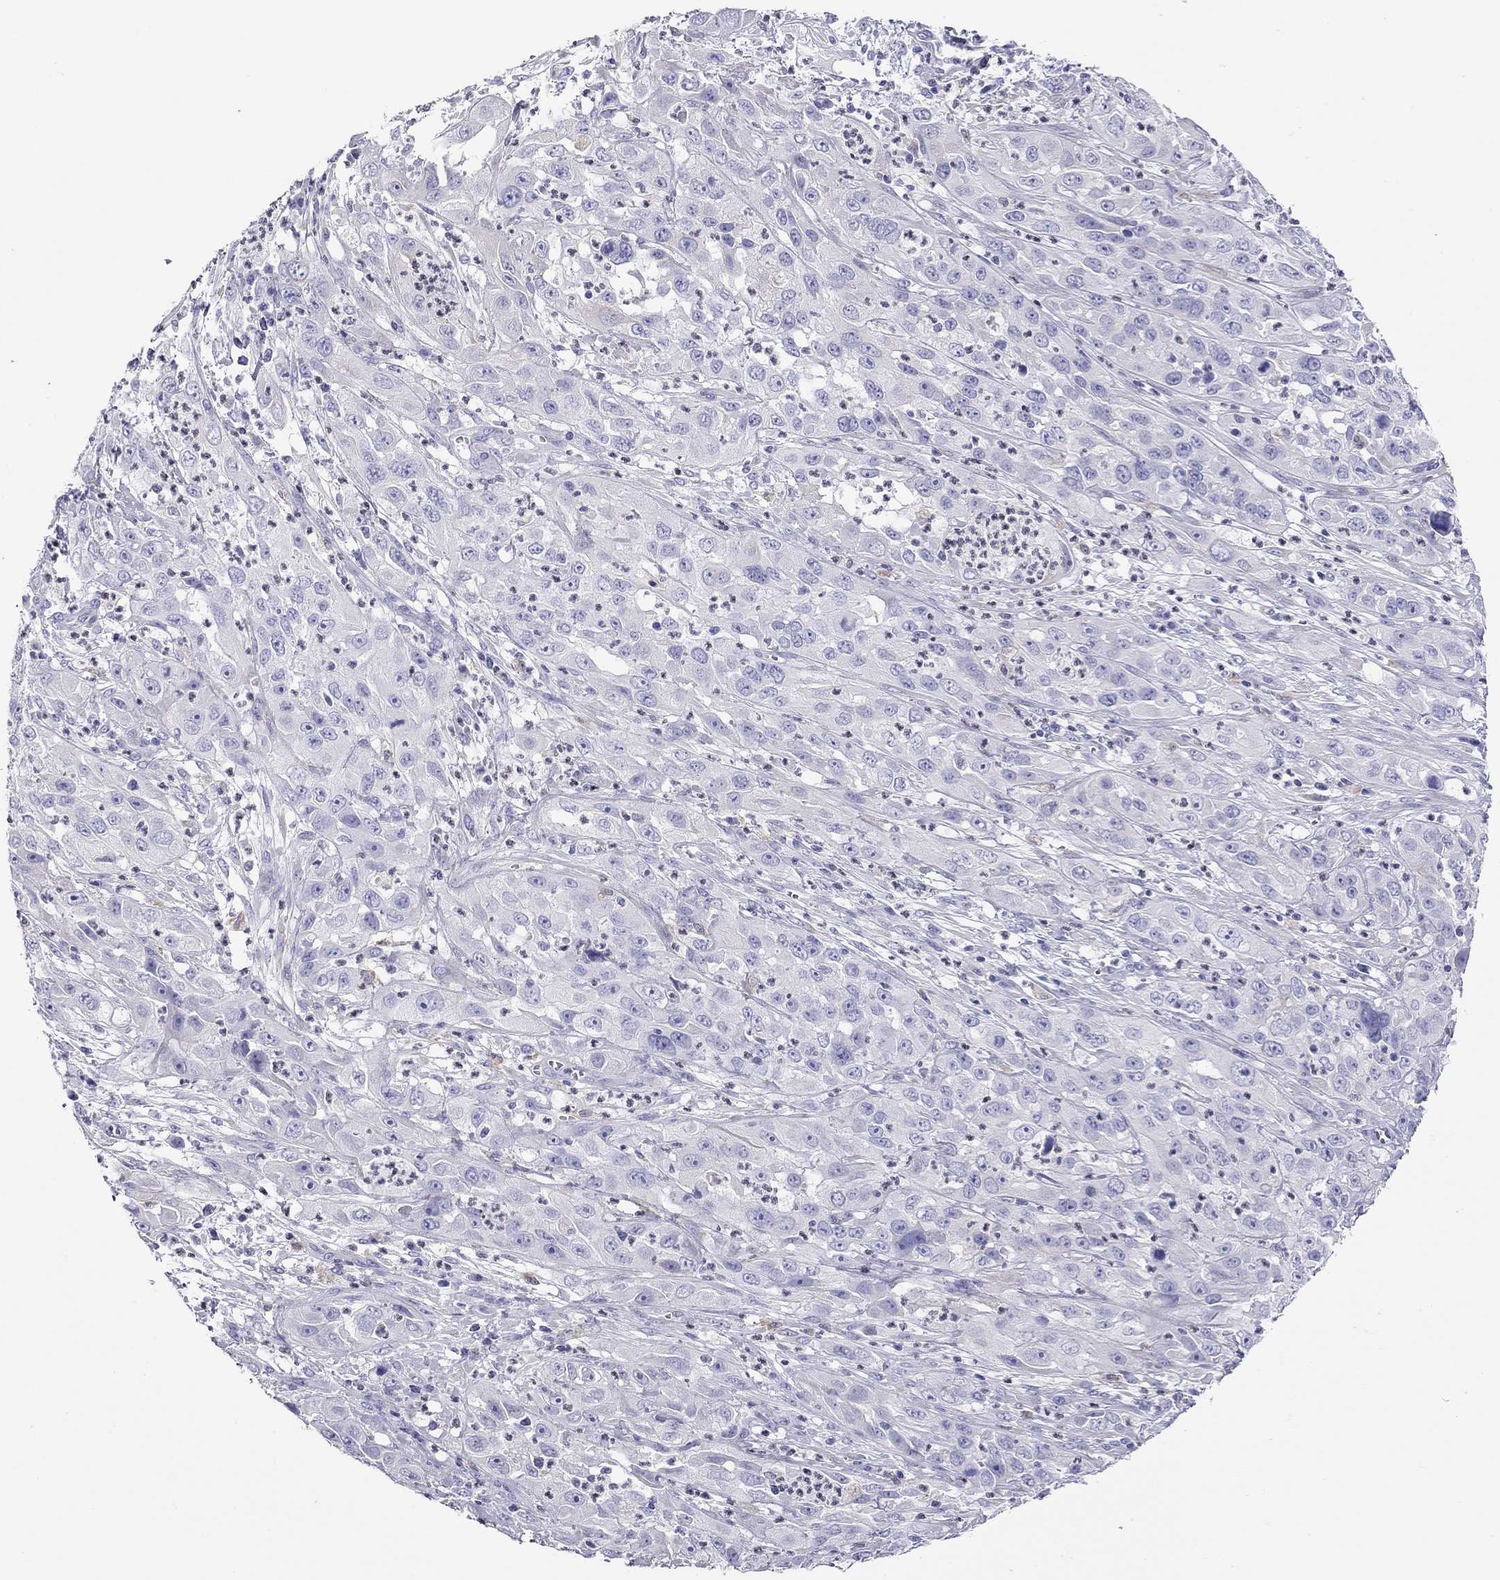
{"staining": {"intensity": "weak", "quantity": "<25%", "location": "cytoplasmic/membranous"}, "tissue": "cervical cancer", "cell_type": "Tumor cells", "image_type": "cancer", "snomed": [{"axis": "morphology", "description": "Squamous cell carcinoma, NOS"}, {"axis": "topography", "description": "Cervix"}], "caption": "There is no significant positivity in tumor cells of cervical cancer (squamous cell carcinoma).", "gene": "SLC46A2", "patient": {"sex": "female", "age": 32}}